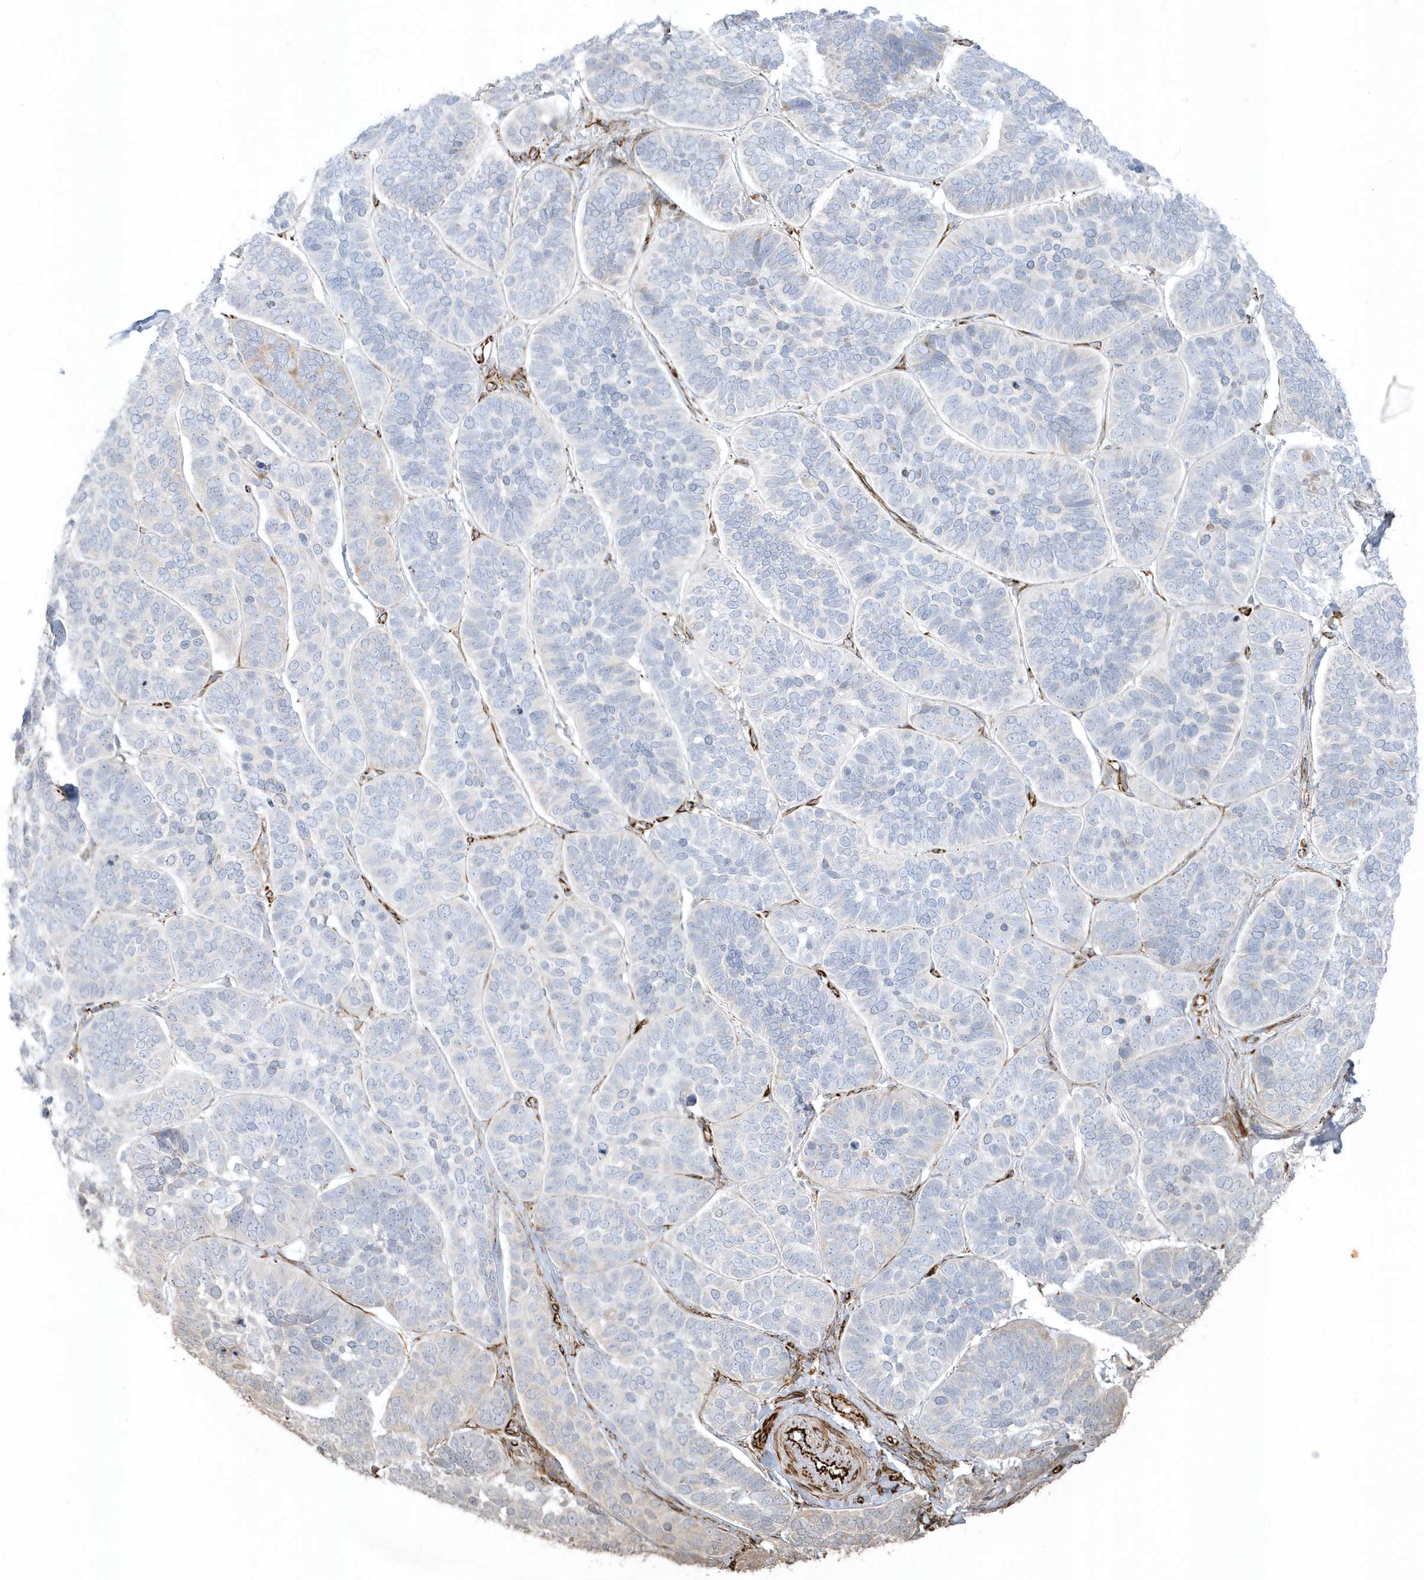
{"staining": {"intensity": "negative", "quantity": "none", "location": "none"}, "tissue": "skin cancer", "cell_type": "Tumor cells", "image_type": "cancer", "snomed": [{"axis": "morphology", "description": "Basal cell carcinoma"}, {"axis": "topography", "description": "Skin"}], "caption": "Immunohistochemistry (IHC) image of human basal cell carcinoma (skin) stained for a protein (brown), which shows no positivity in tumor cells.", "gene": "PPIL6", "patient": {"sex": "male", "age": 62}}